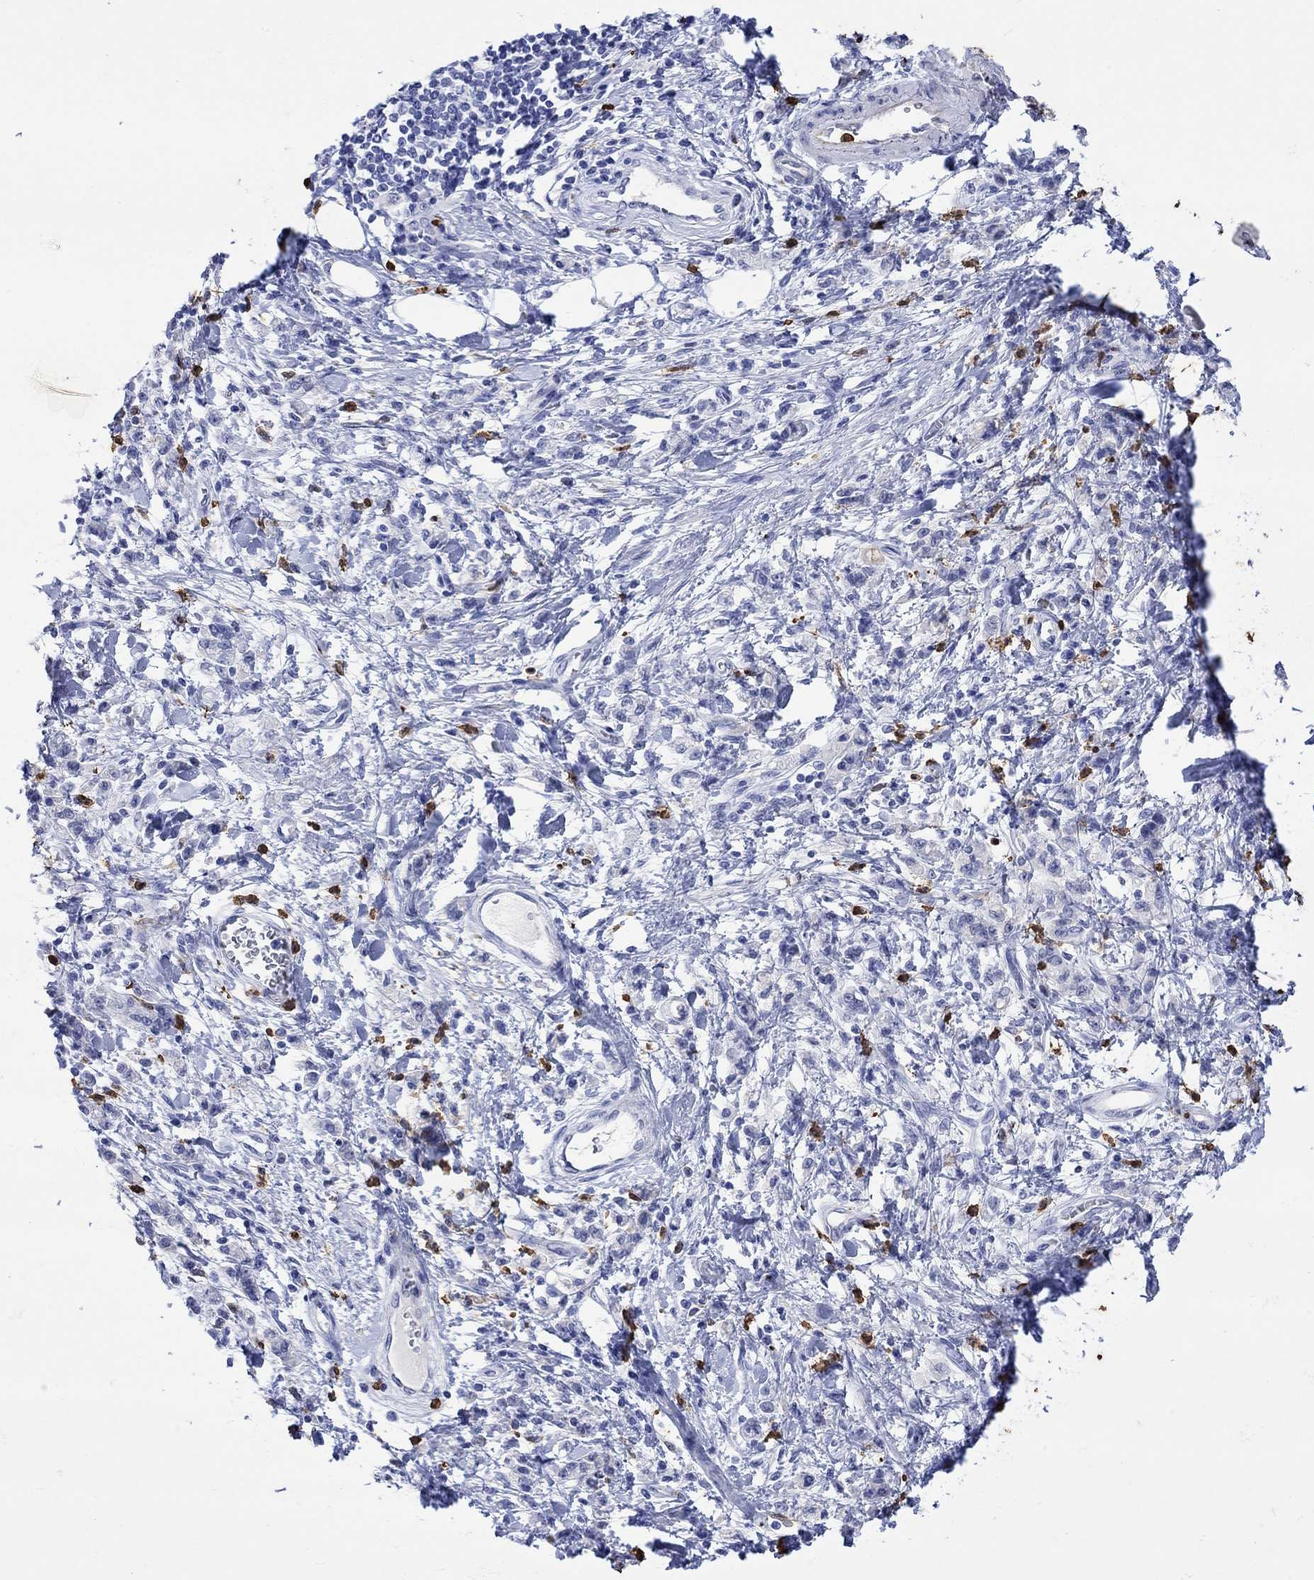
{"staining": {"intensity": "negative", "quantity": "none", "location": "none"}, "tissue": "stomach cancer", "cell_type": "Tumor cells", "image_type": "cancer", "snomed": [{"axis": "morphology", "description": "Adenocarcinoma, NOS"}, {"axis": "topography", "description": "Stomach"}], "caption": "Tumor cells are negative for brown protein staining in stomach cancer (adenocarcinoma). Nuclei are stained in blue.", "gene": "LINGO3", "patient": {"sex": "male", "age": 77}}